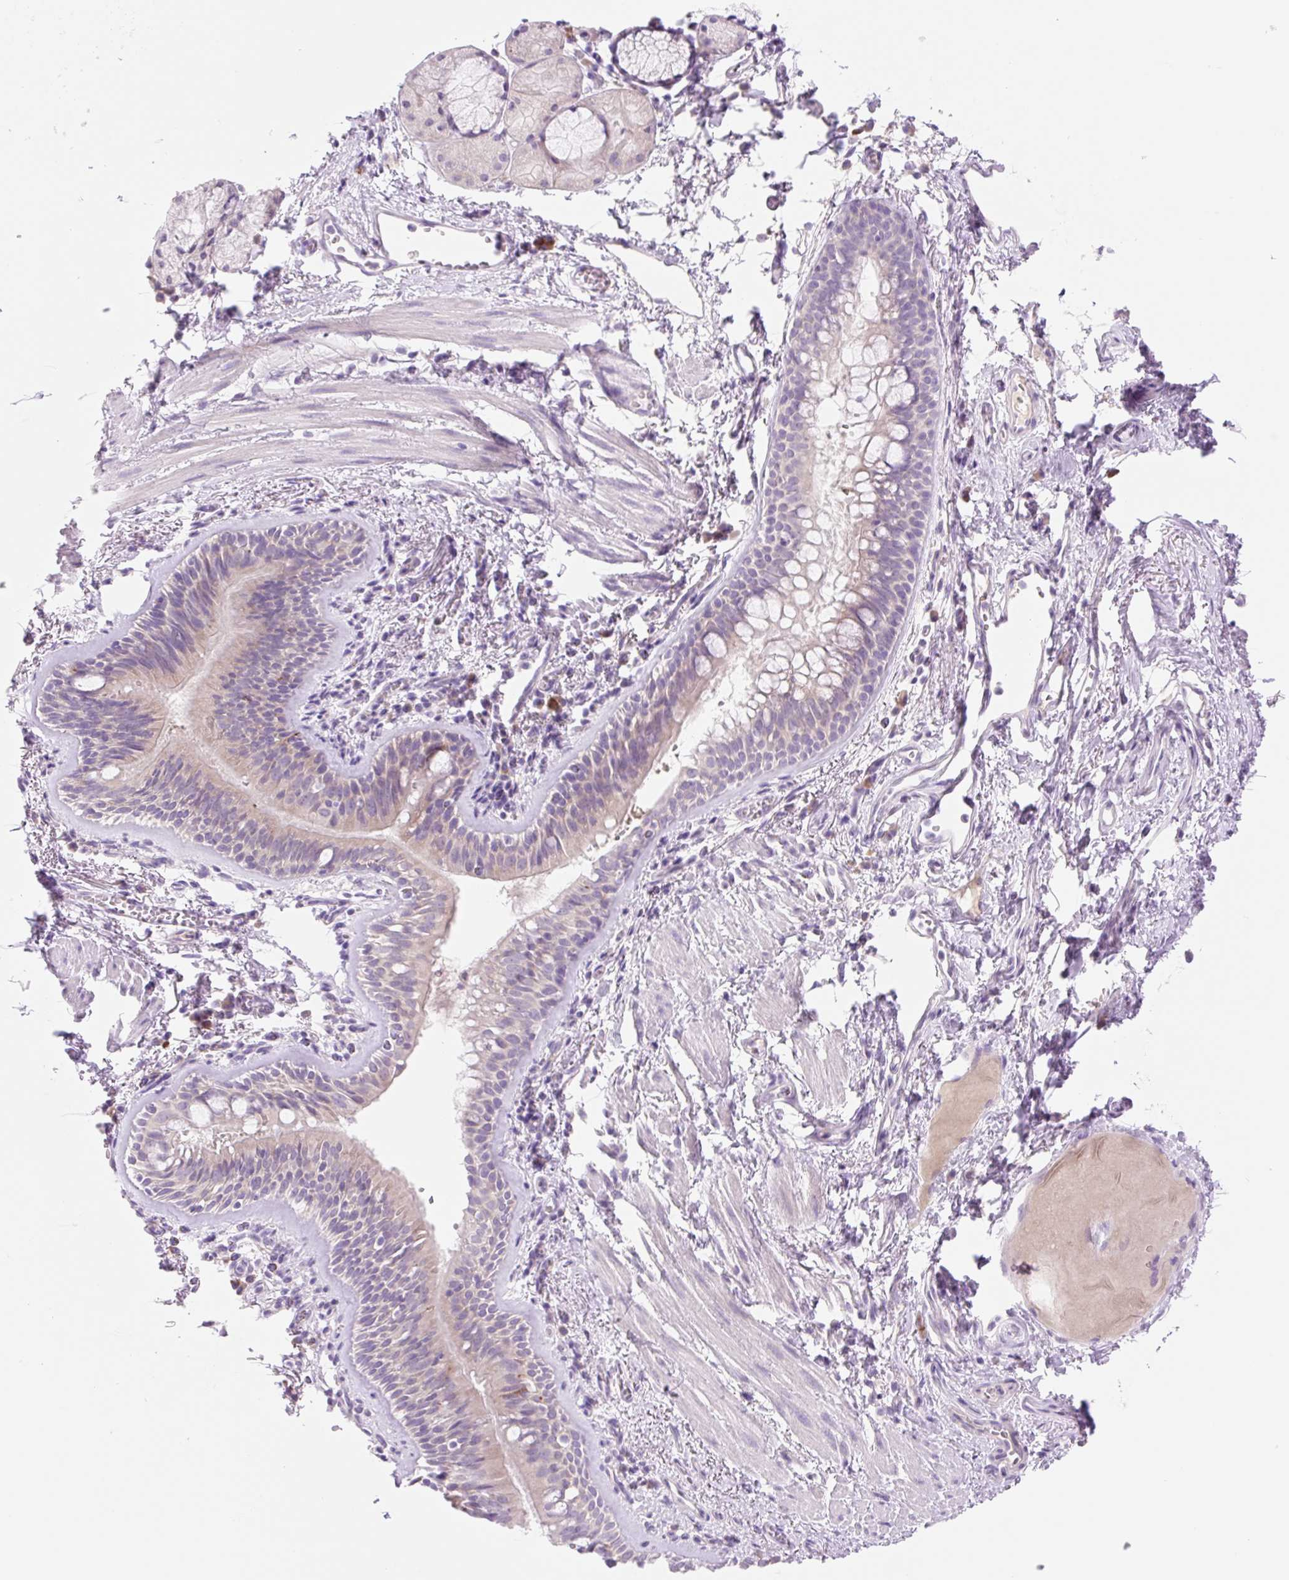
{"staining": {"intensity": "weak", "quantity": "25%-75%", "location": "cytoplasmic/membranous"}, "tissue": "bronchus", "cell_type": "Respiratory epithelial cells", "image_type": "normal", "snomed": [{"axis": "morphology", "description": "Normal tissue, NOS"}, {"axis": "topography", "description": "Cartilage tissue"}, {"axis": "topography", "description": "Bronchus"}], "caption": "Bronchus stained for a protein reveals weak cytoplasmic/membranous positivity in respiratory epithelial cells. (DAB (3,3'-diaminobenzidine) = brown stain, brightfield microscopy at high magnification).", "gene": "CELF6", "patient": {"sex": "male", "age": 78}}